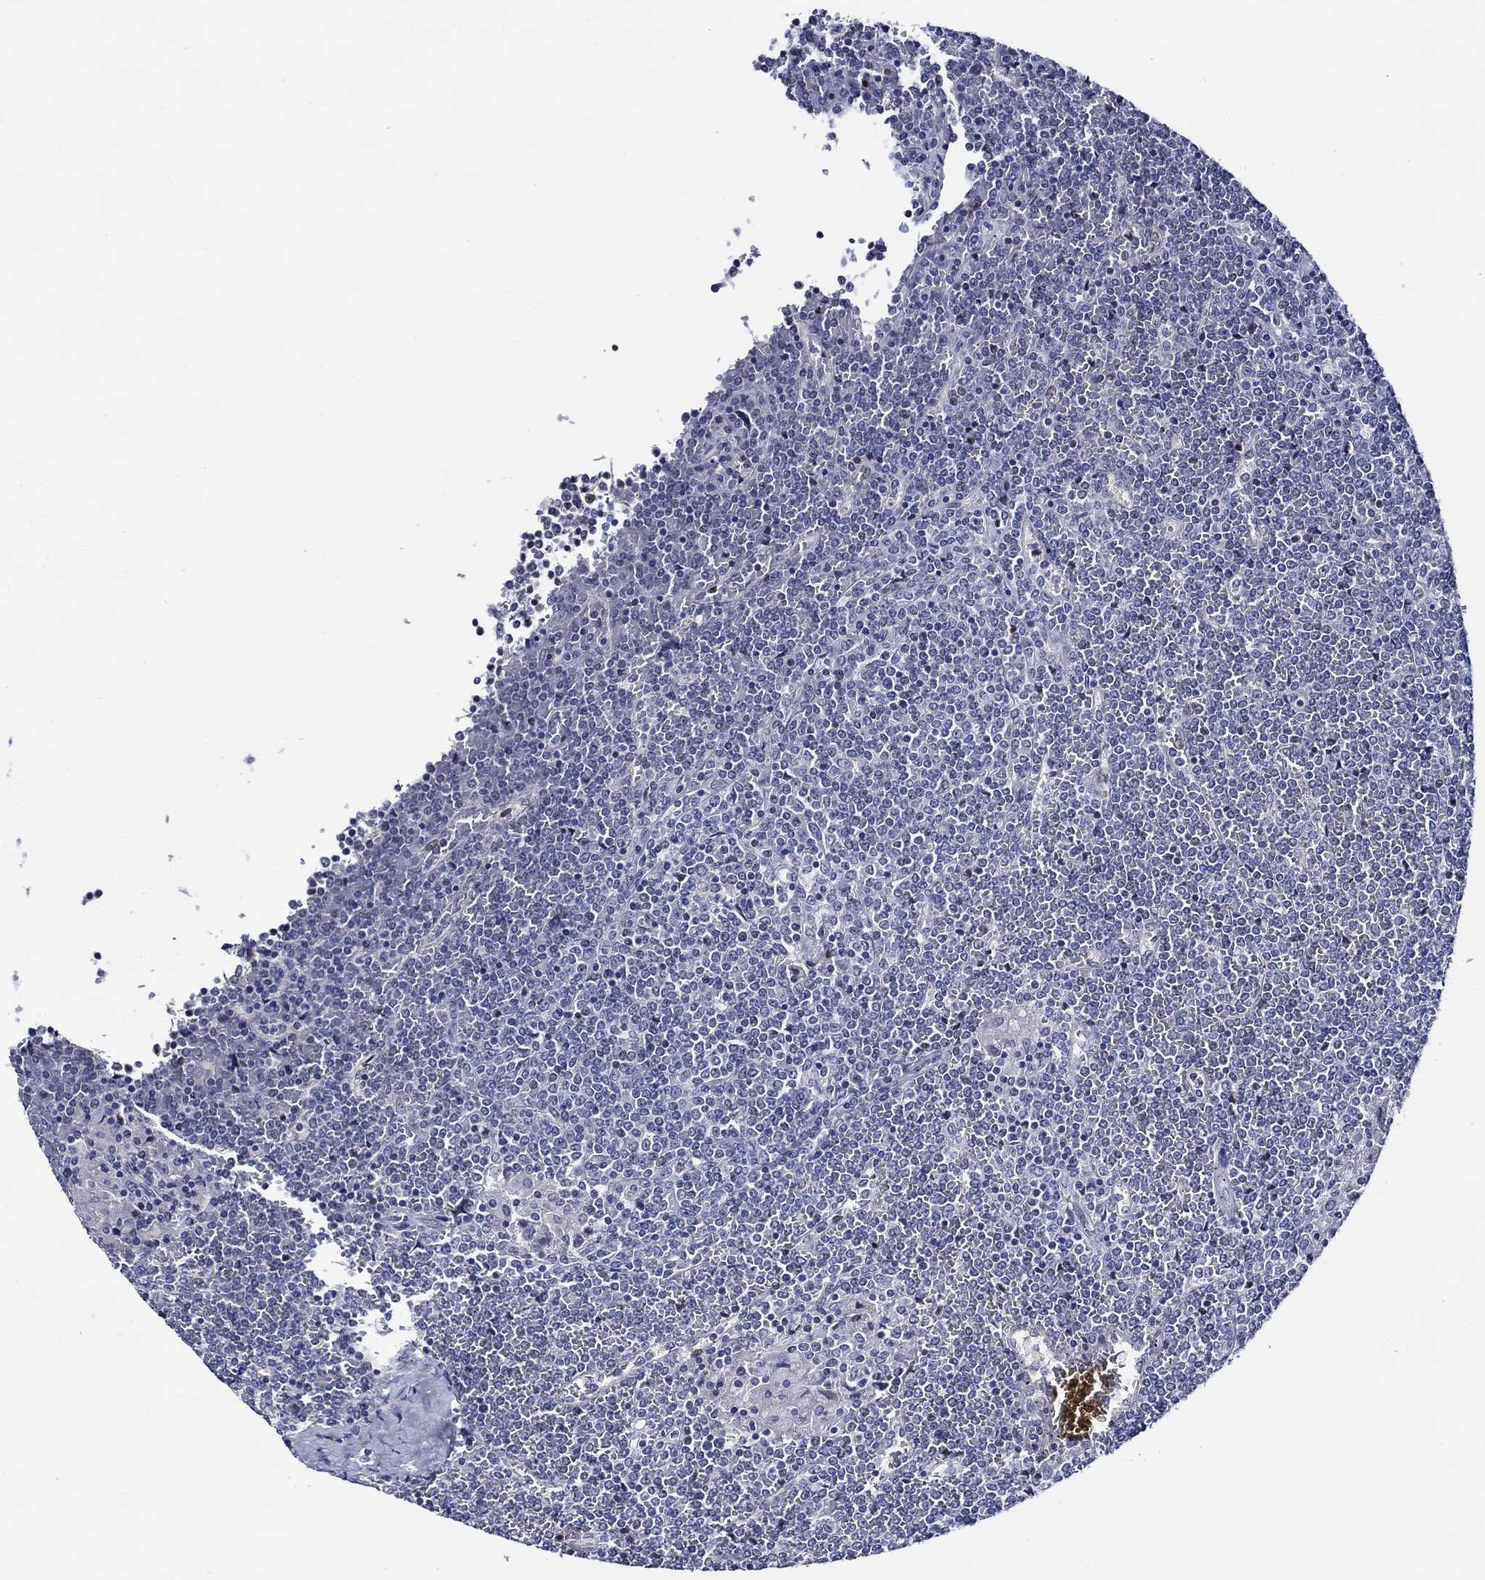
{"staining": {"intensity": "negative", "quantity": "none", "location": "none"}, "tissue": "lymphoma", "cell_type": "Tumor cells", "image_type": "cancer", "snomed": [{"axis": "morphology", "description": "Malignant lymphoma, non-Hodgkin's type, Low grade"}, {"axis": "topography", "description": "Spleen"}], "caption": "The micrograph reveals no staining of tumor cells in lymphoma.", "gene": "C8orf48", "patient": {"sex": "female", "age": 19}}